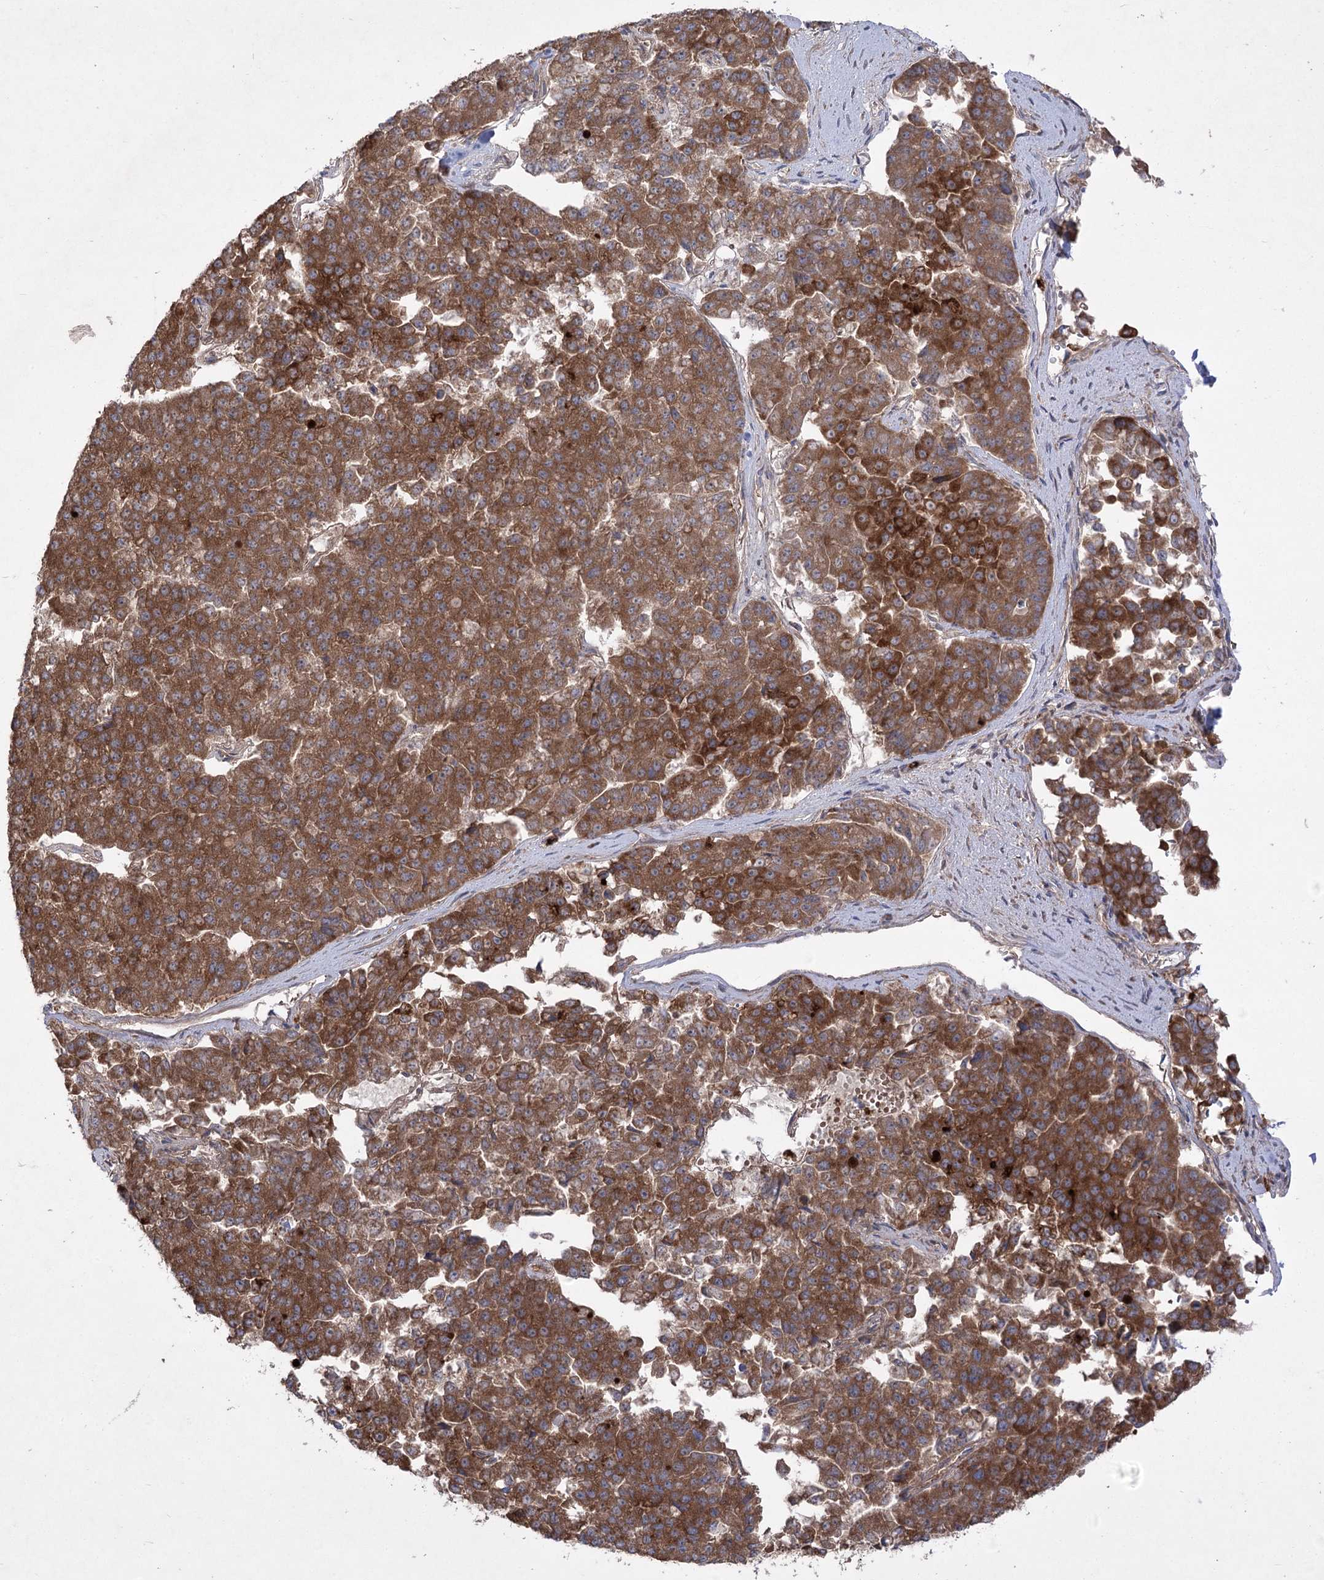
{"staining": {"intensity": "moderate", "quantity": ">75%", "location": "cytoplasmic/membranous"}, "tissue": "pancreatic cancer", "cell_type": "Tumor cells", "image_type": "cancer", "snomed": [{"axis": "morphology", "description": "Adenocarcinoma, NOS"}, {"axis": "topography", "description": "Pancreas"}], "caption": "Immunohistochemical staining of pancreatic cancer (adenocarcinoma) displays moderate cytoplasmic/membranous protein staining in approximately >75% of tumor cells.", "gene": "PLEKHA5", "patient": {"sex": "male", "age": 50}}